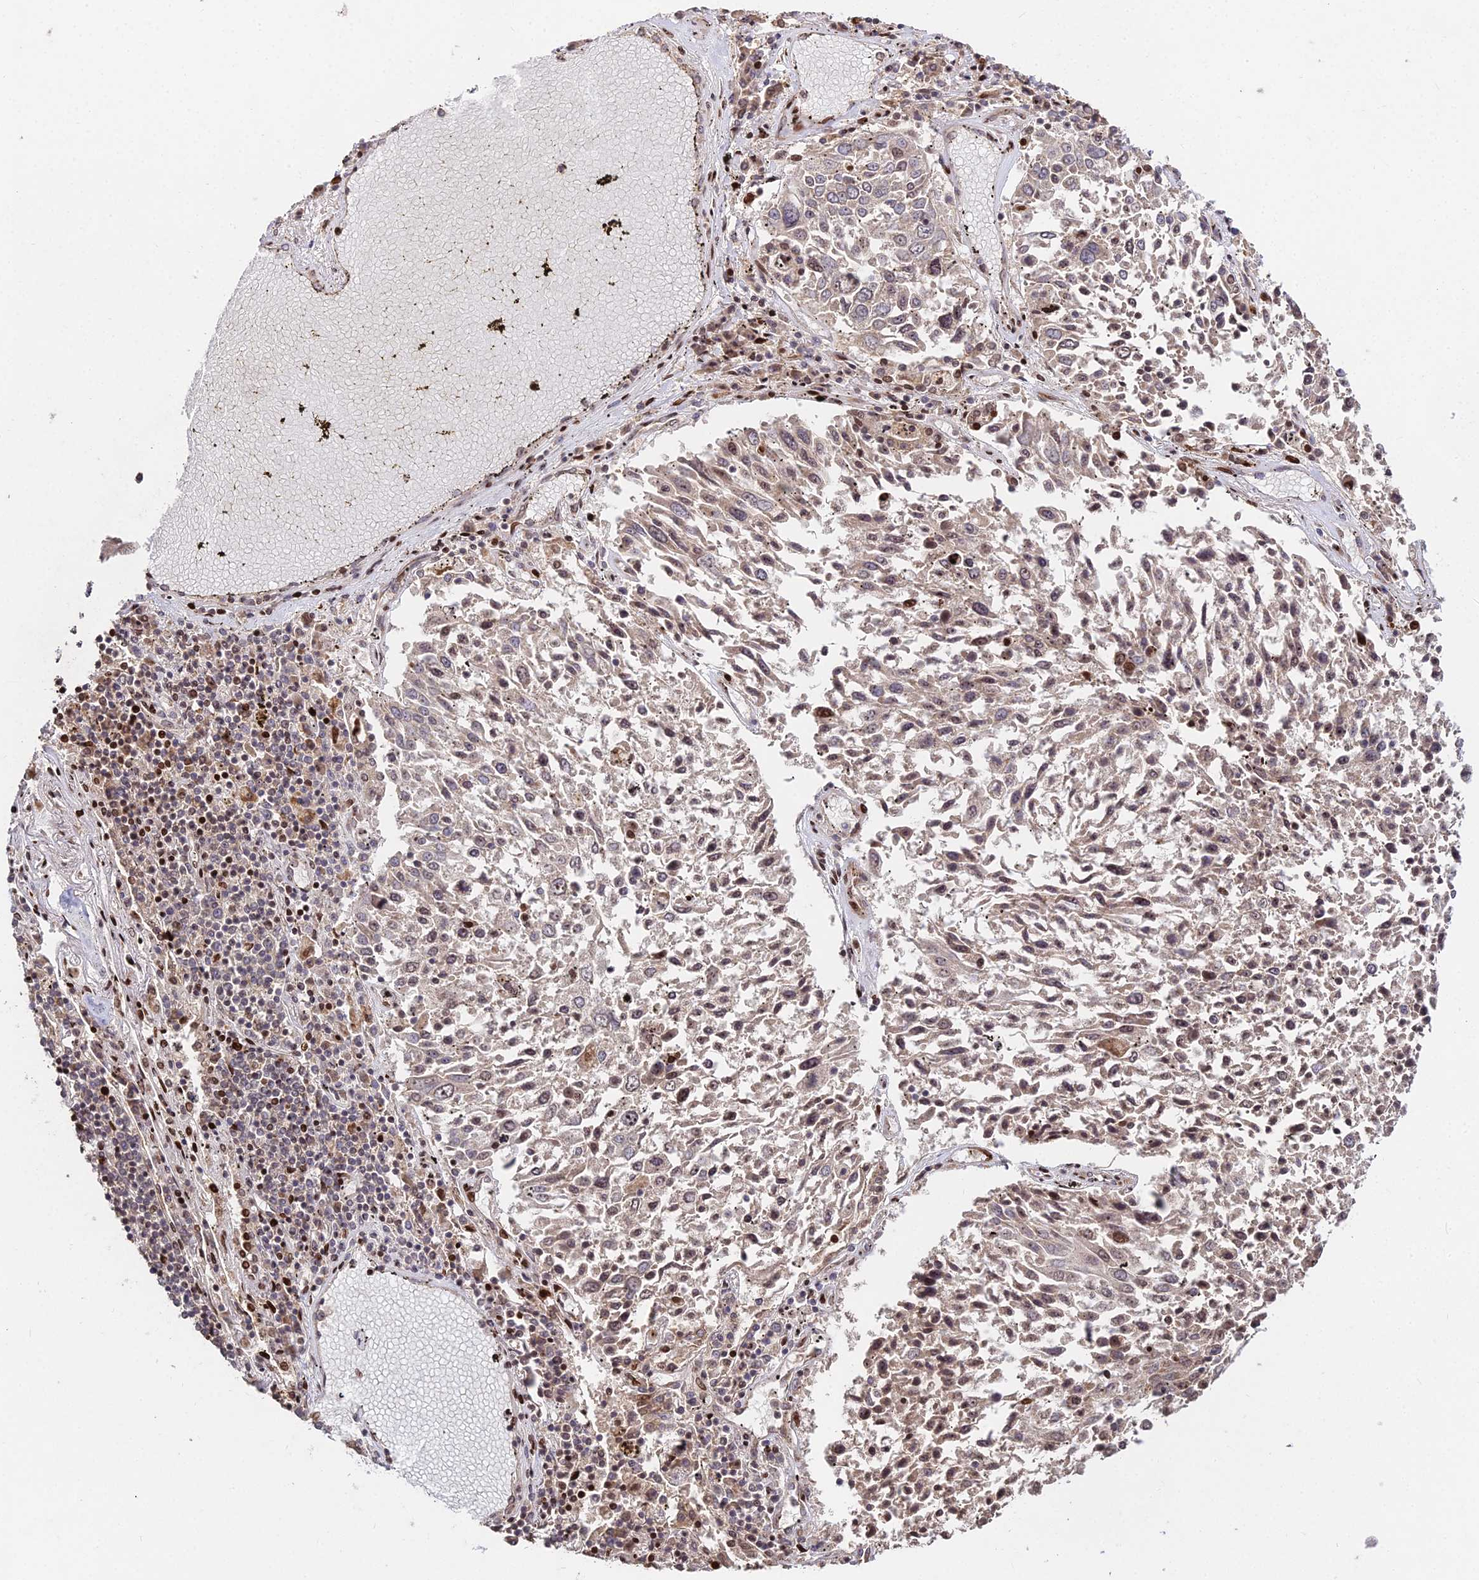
{"staining": {"intensity": "weak", "quantity": "25%-75%", "location": "cytoplasmic/membranous,nuclear"}, "tissue": "lung cancer", "cell_type": "Tumor cells", "image_type": "cancer", "snomed": [{"axis": "morphology", "description": "Squamous cell carcinoma, NOS"}, {"axis": "topography", "description": "Lung"}], "caption": "A histopathology image of squamous cell carcinoma (lung) stained for a protein exhibits weak cytoplasmic/membranous and nuclear brown staining in tumor cells. (Brightfield microscopy of DAB IHC at high magnification).", "gene": "RBMS2", "patient": {"sex": "male", "age": 65}}